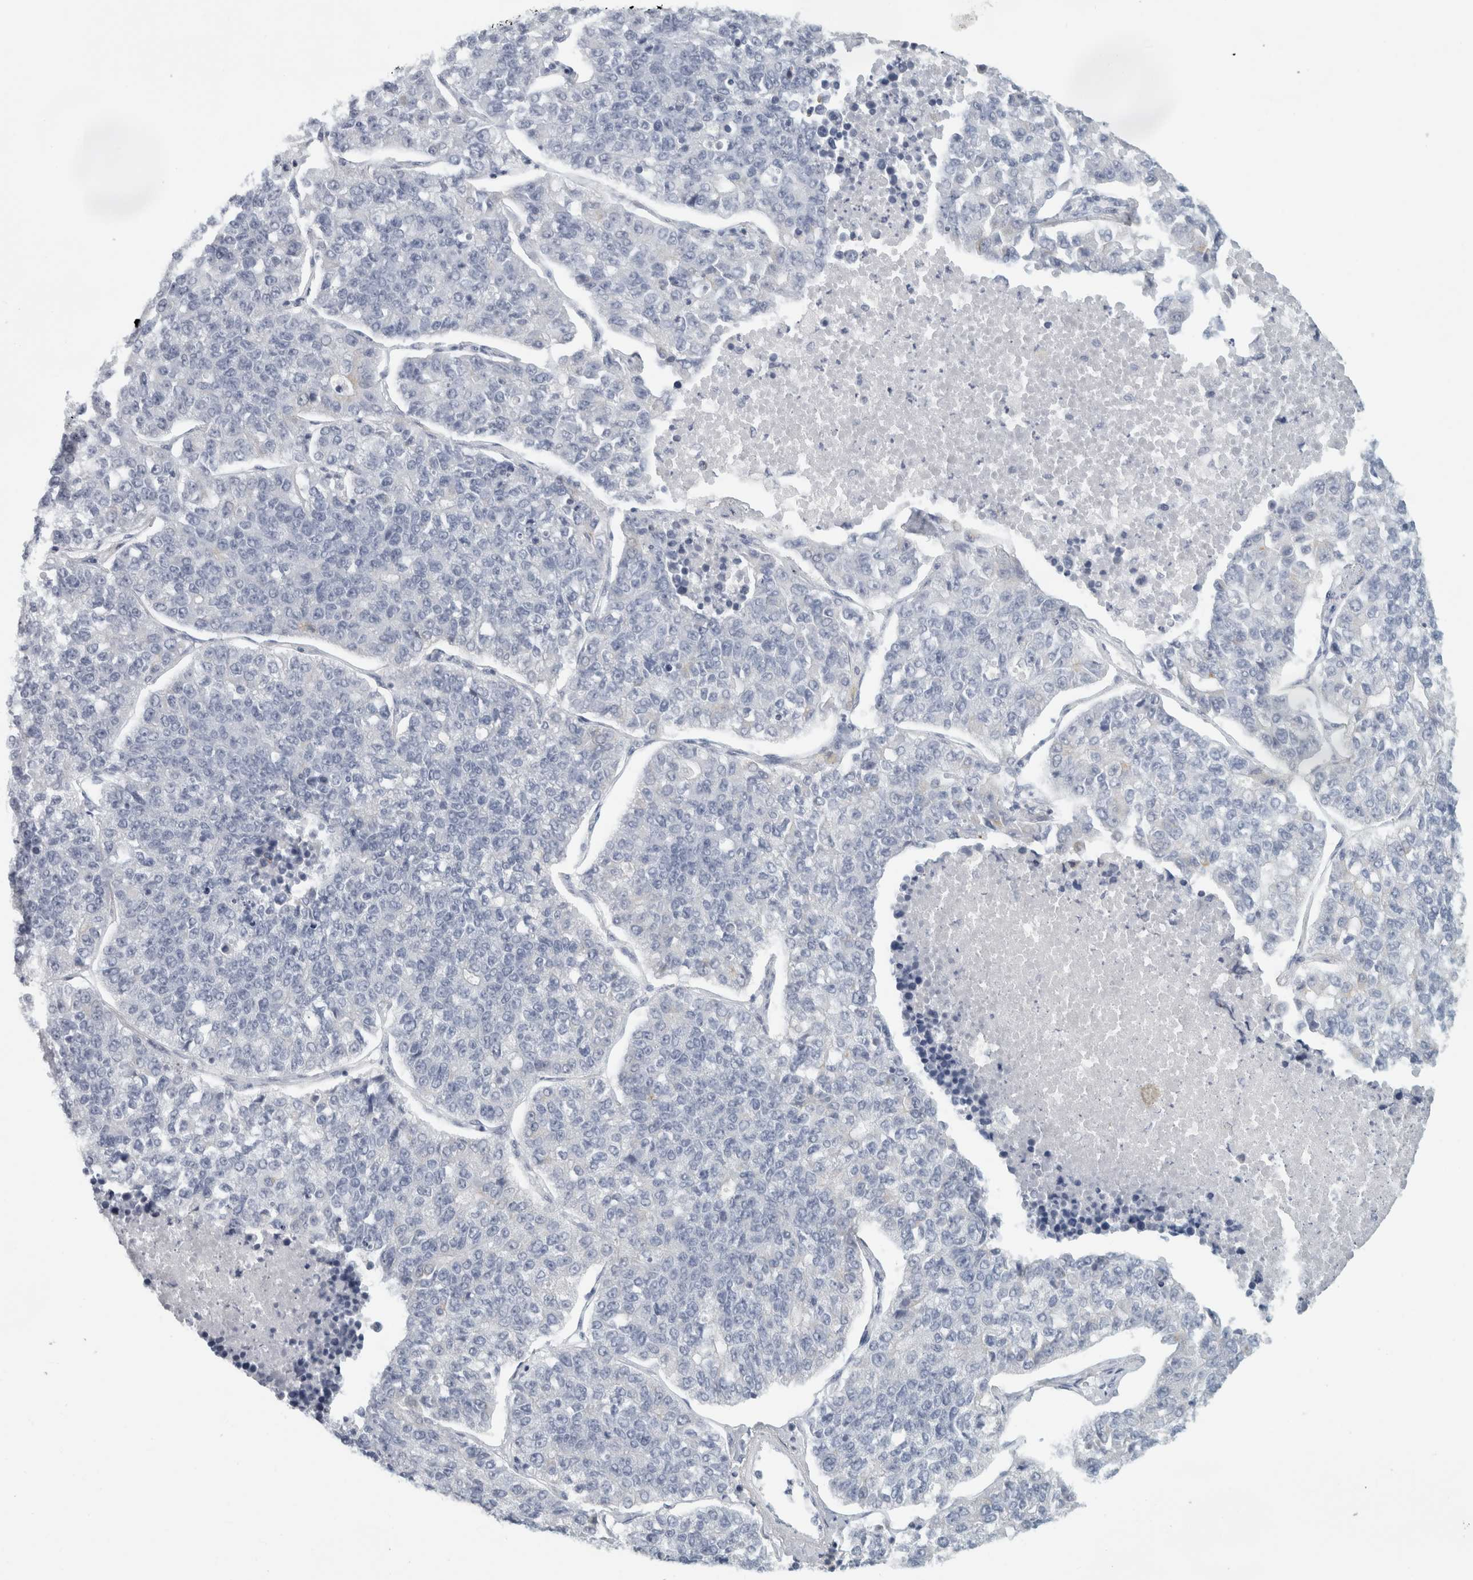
{"staining": {"intensity": "negative", "quantity": "none", "location": "none"}, "tissue": "lung cancer", "cell_type": "Tumor cells", "image_type": "cancer", "snomed": [{"axis": "morphology", "description": "Adenocarcinoma, NOS"}, {"axis": "topography", "description": "Lung"}], "caption": "Lung adenocarcinoma was stained to show a protein in brown. There is no significant expression in tumor cells.", "gene": "SLC28A3", "patient": {"sex": "male", "age": 49}}